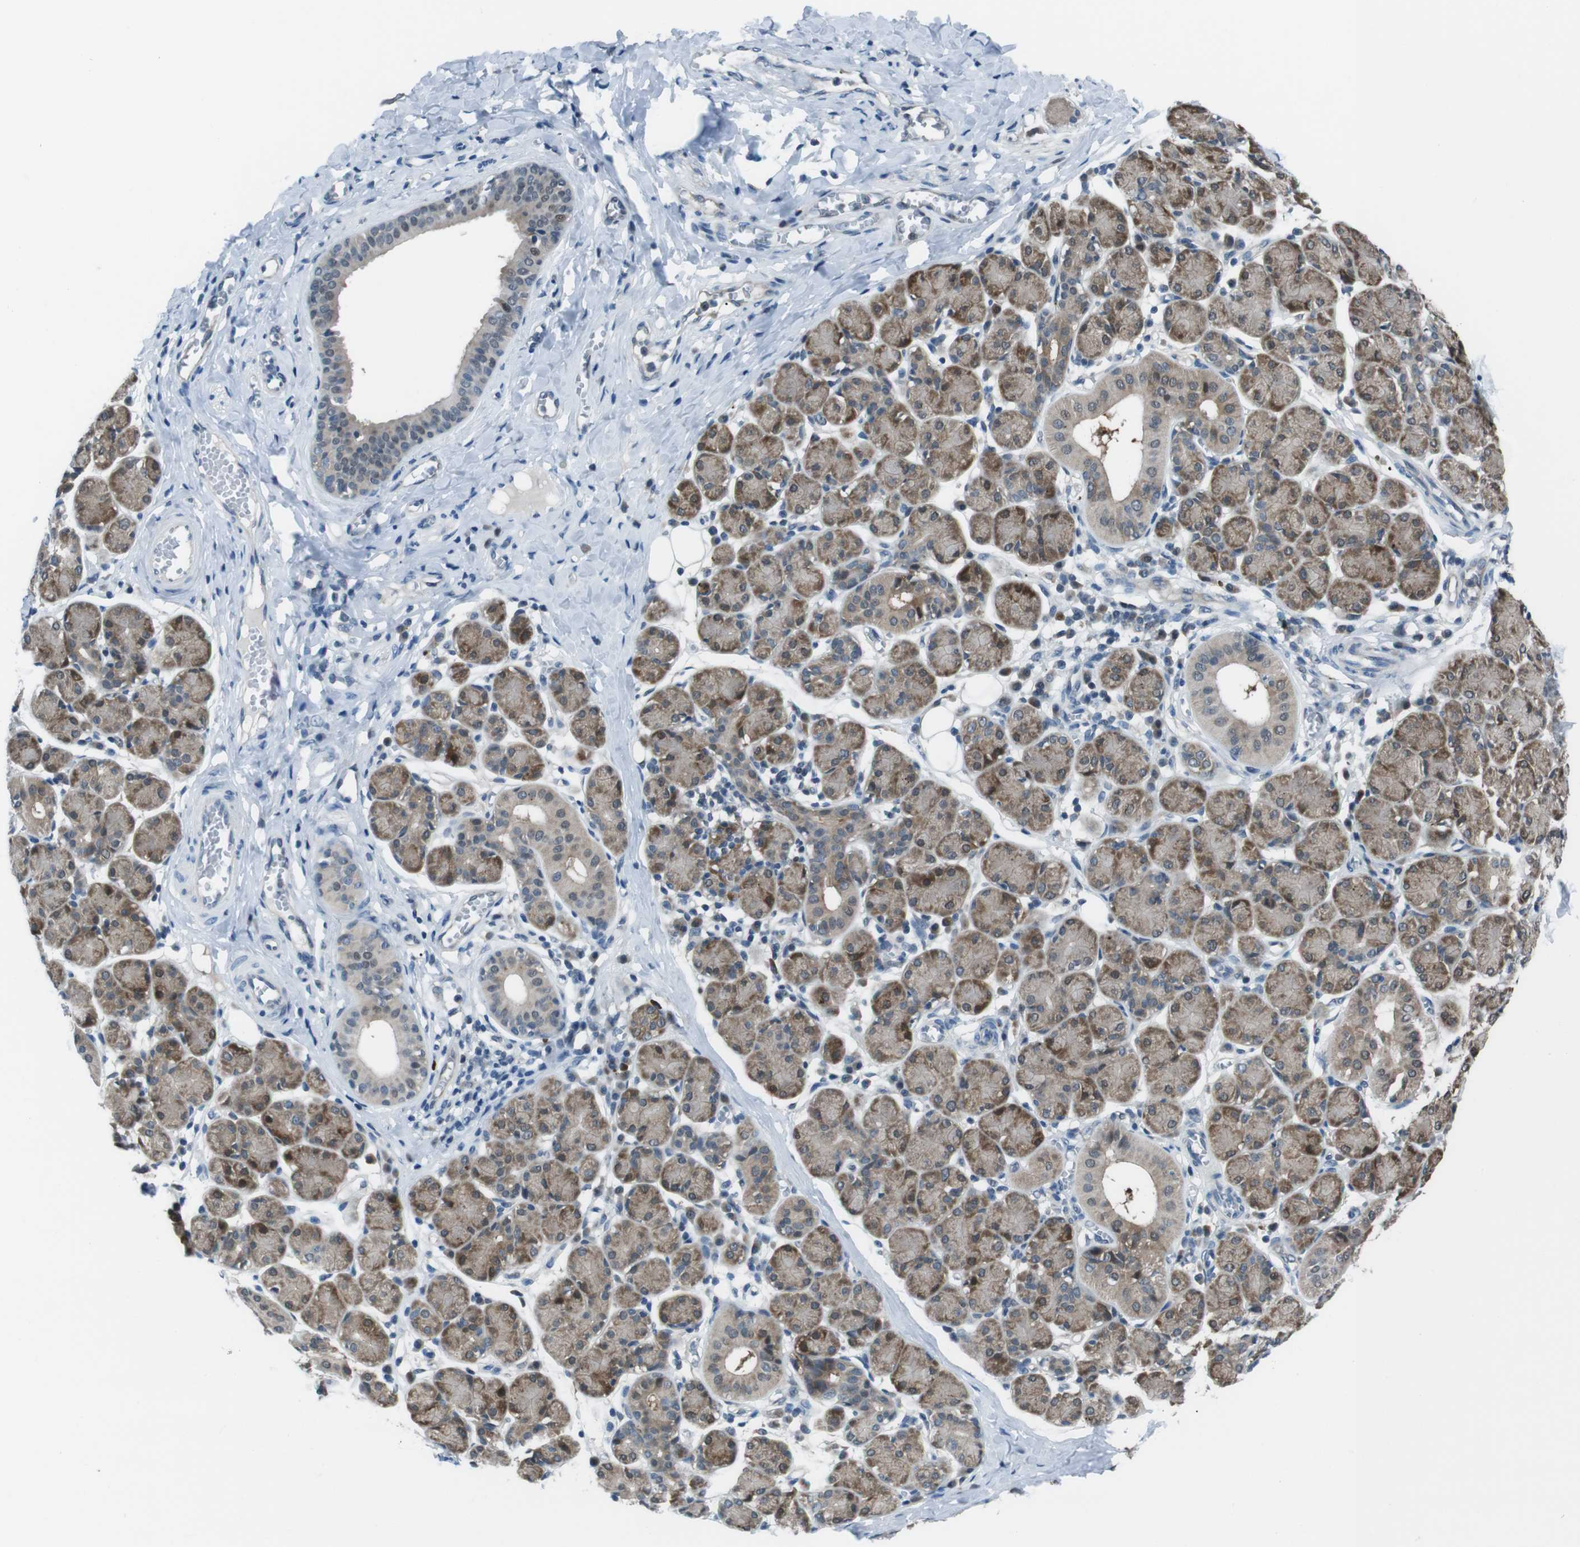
{"staining": {"intensity": "moderate", "quantity": ">75%", "location": "cytoplasmic/membranous"}, "tissue": "salivary gland", "cell_type": "Glandular cells", "image_type": "normal", "snomed": [{"axis": "morphology", "description": "Normal tissue, NOS"}, {"axis": "morphology", "description": "Inflammation, NOS"}, {"axis": "topography", "description": "Lymph node"}, {"axis": "topography", "description": "Salivary gland"}], "caption": "Immunohistochemical staining of unremarkable human salivary gland displays >75% levels of moderate cytoplasmic/membranous protein expression in about >75% of glandular cells. (DAB (3,3'-diaminobenzidine) IHC with brightfield microscopy, high magnification).", "gene": "LRP5", "patient": {"sex": "male", "age": 3}}